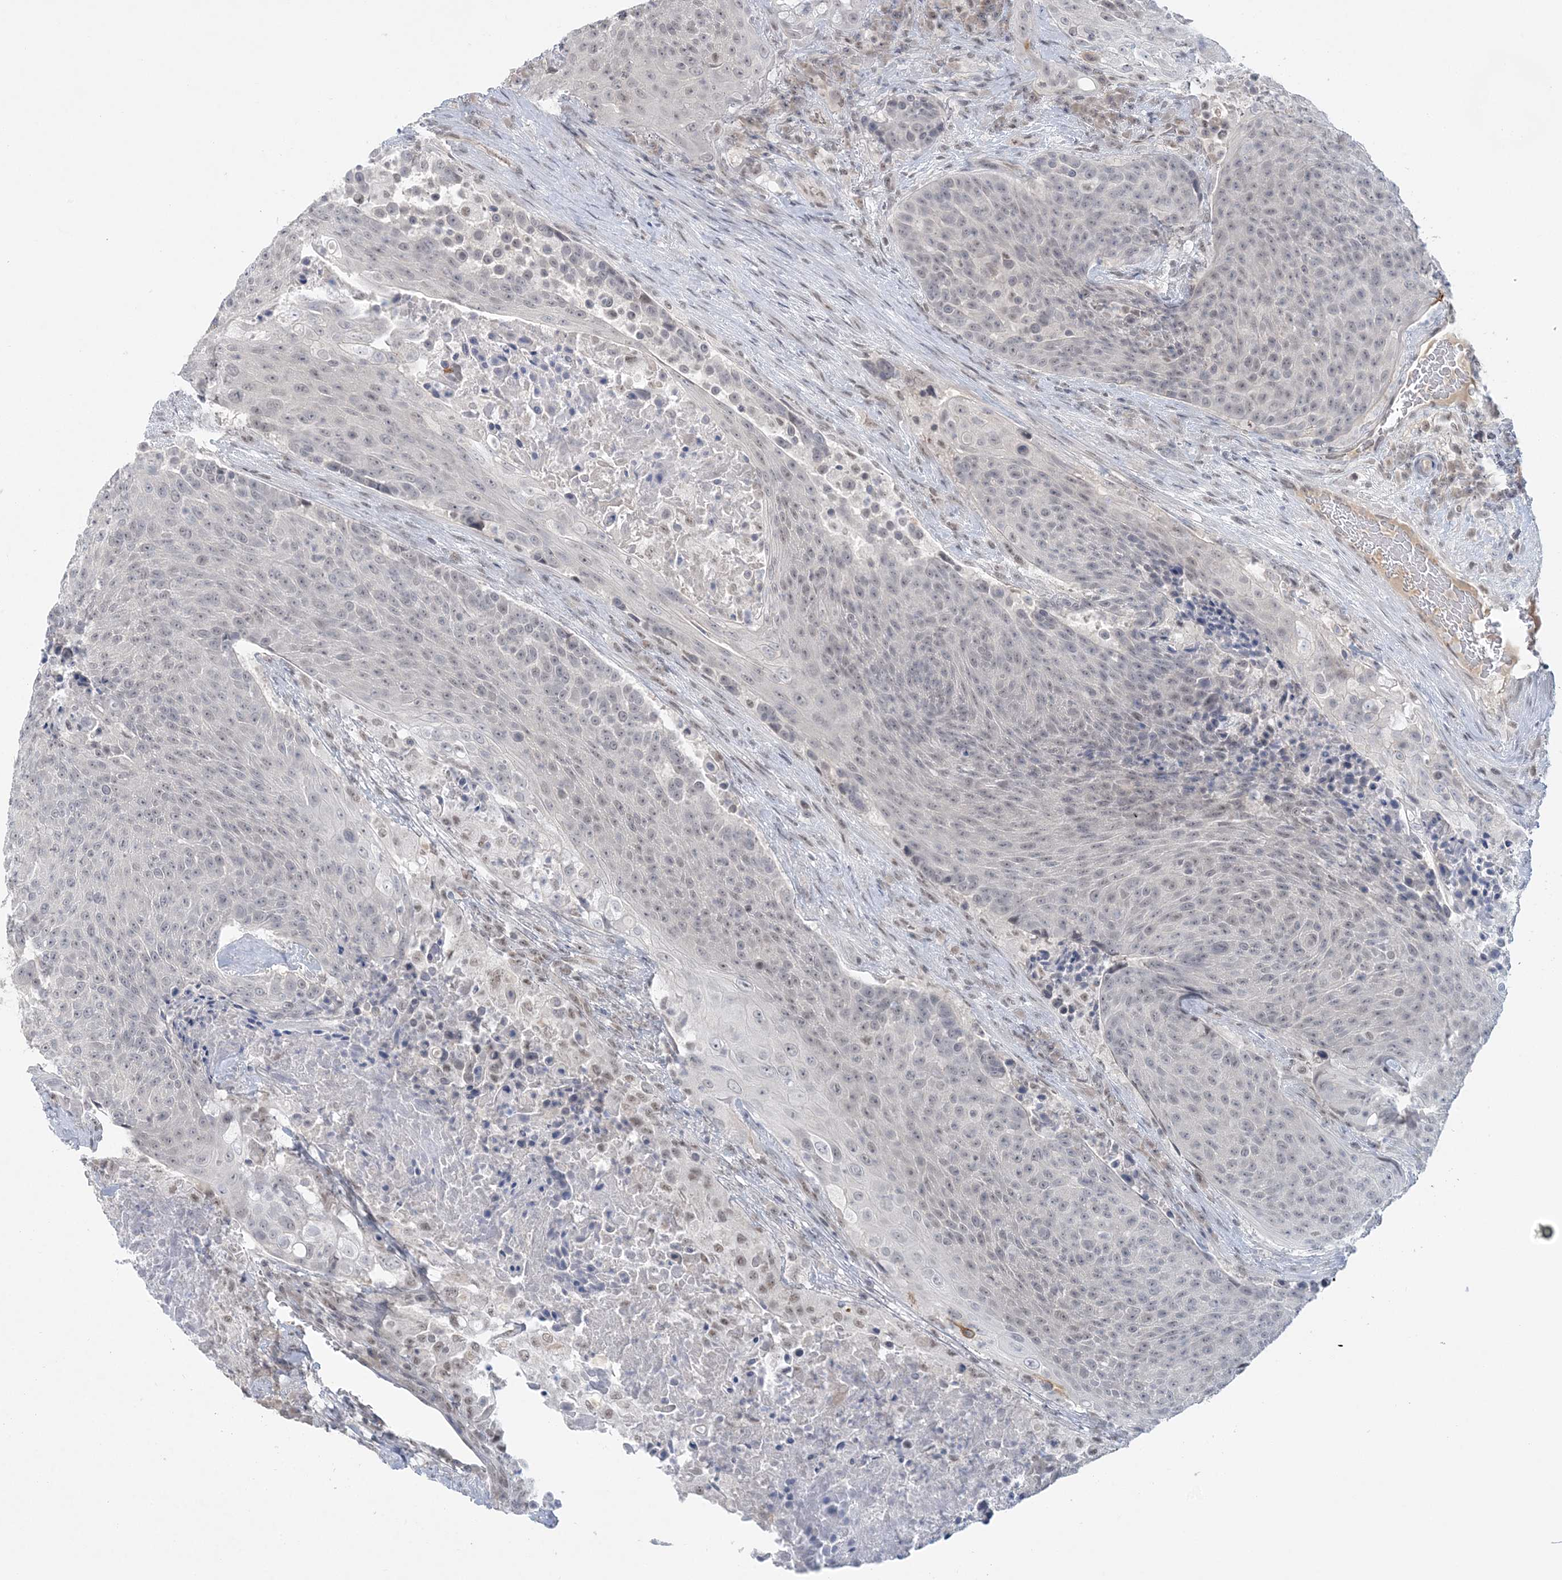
{"staining": {"intensity": "weak", "quantity": "<25%", "location": "nuclear"}, "tissue": "urothelial cancer", "cell_type": "Tumor cells", "image_type": "cancer", "snomed": [{"axis": "morphology", "description": "Urothelial carcinoma, High grade"}, {"axis": "topography", "description": "Urinary bladder"}], "caption": "Immunohistochemistry micrograph of neoplastic tissue: human urothelial cancer stained with DAB displays no significant protein expression in tumor cells. (DAB (3,3'-diaminobenzidine) IHC with hematoxylin counter stain).", "gene": "KMT2D", "patient": {"sex": "female", "age": 63}}